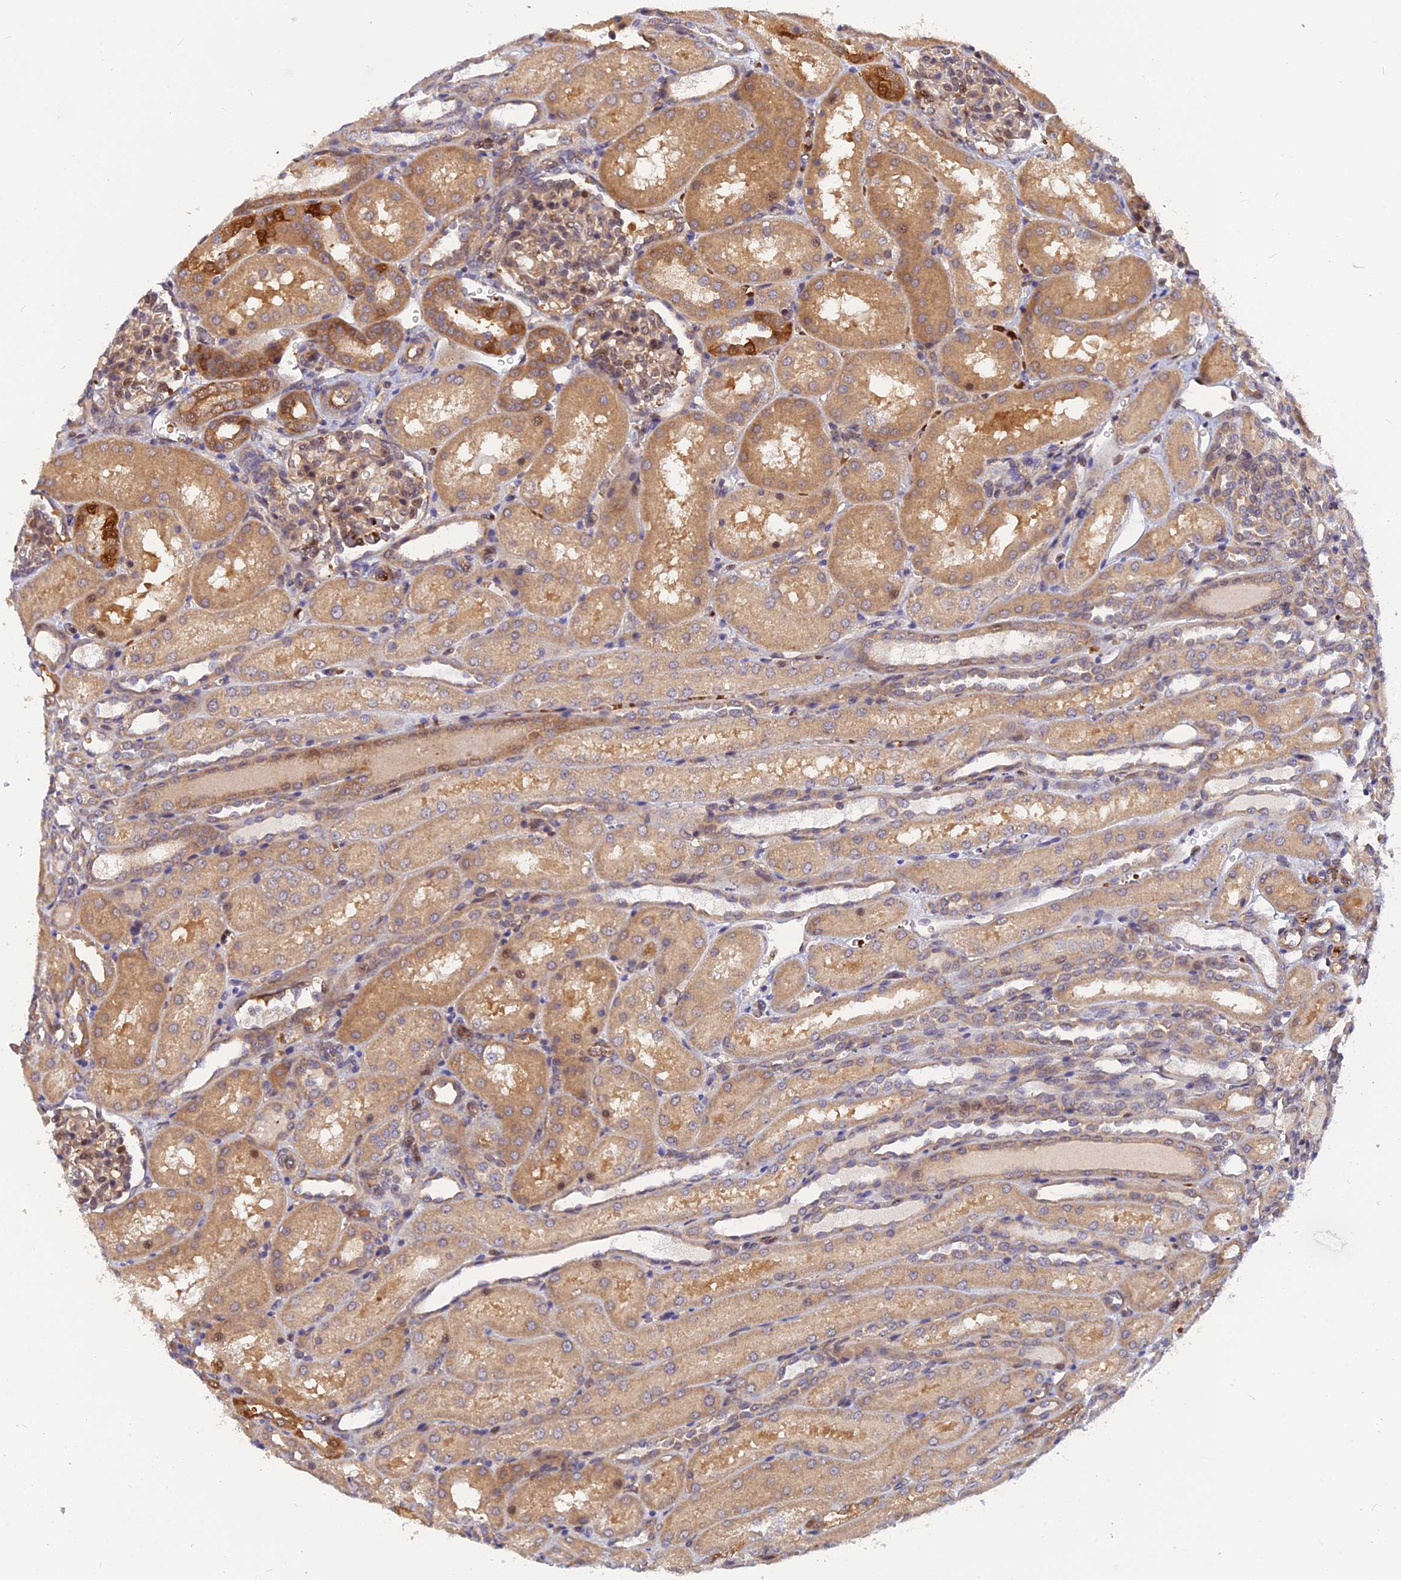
{"staining": {"intensity": "weak", "quantity": "<25%", "location": "cytoplasmic/membranous"}, "tissue": "kidney", "cell_type": "Cells in glomeruli", "image_type": "normal", "snomed": [{"axis": "morphology", "description": "Normal tissue, NOS"}, {"axis": "topography", "description": "Kidney"}], "caption": "Immunohistochemical staining of benign human kidney demonstrates no significant expression in cells in glomeruli.", "gene": "ARL2BP", "patient": {"sex": "male", "age": 1}}